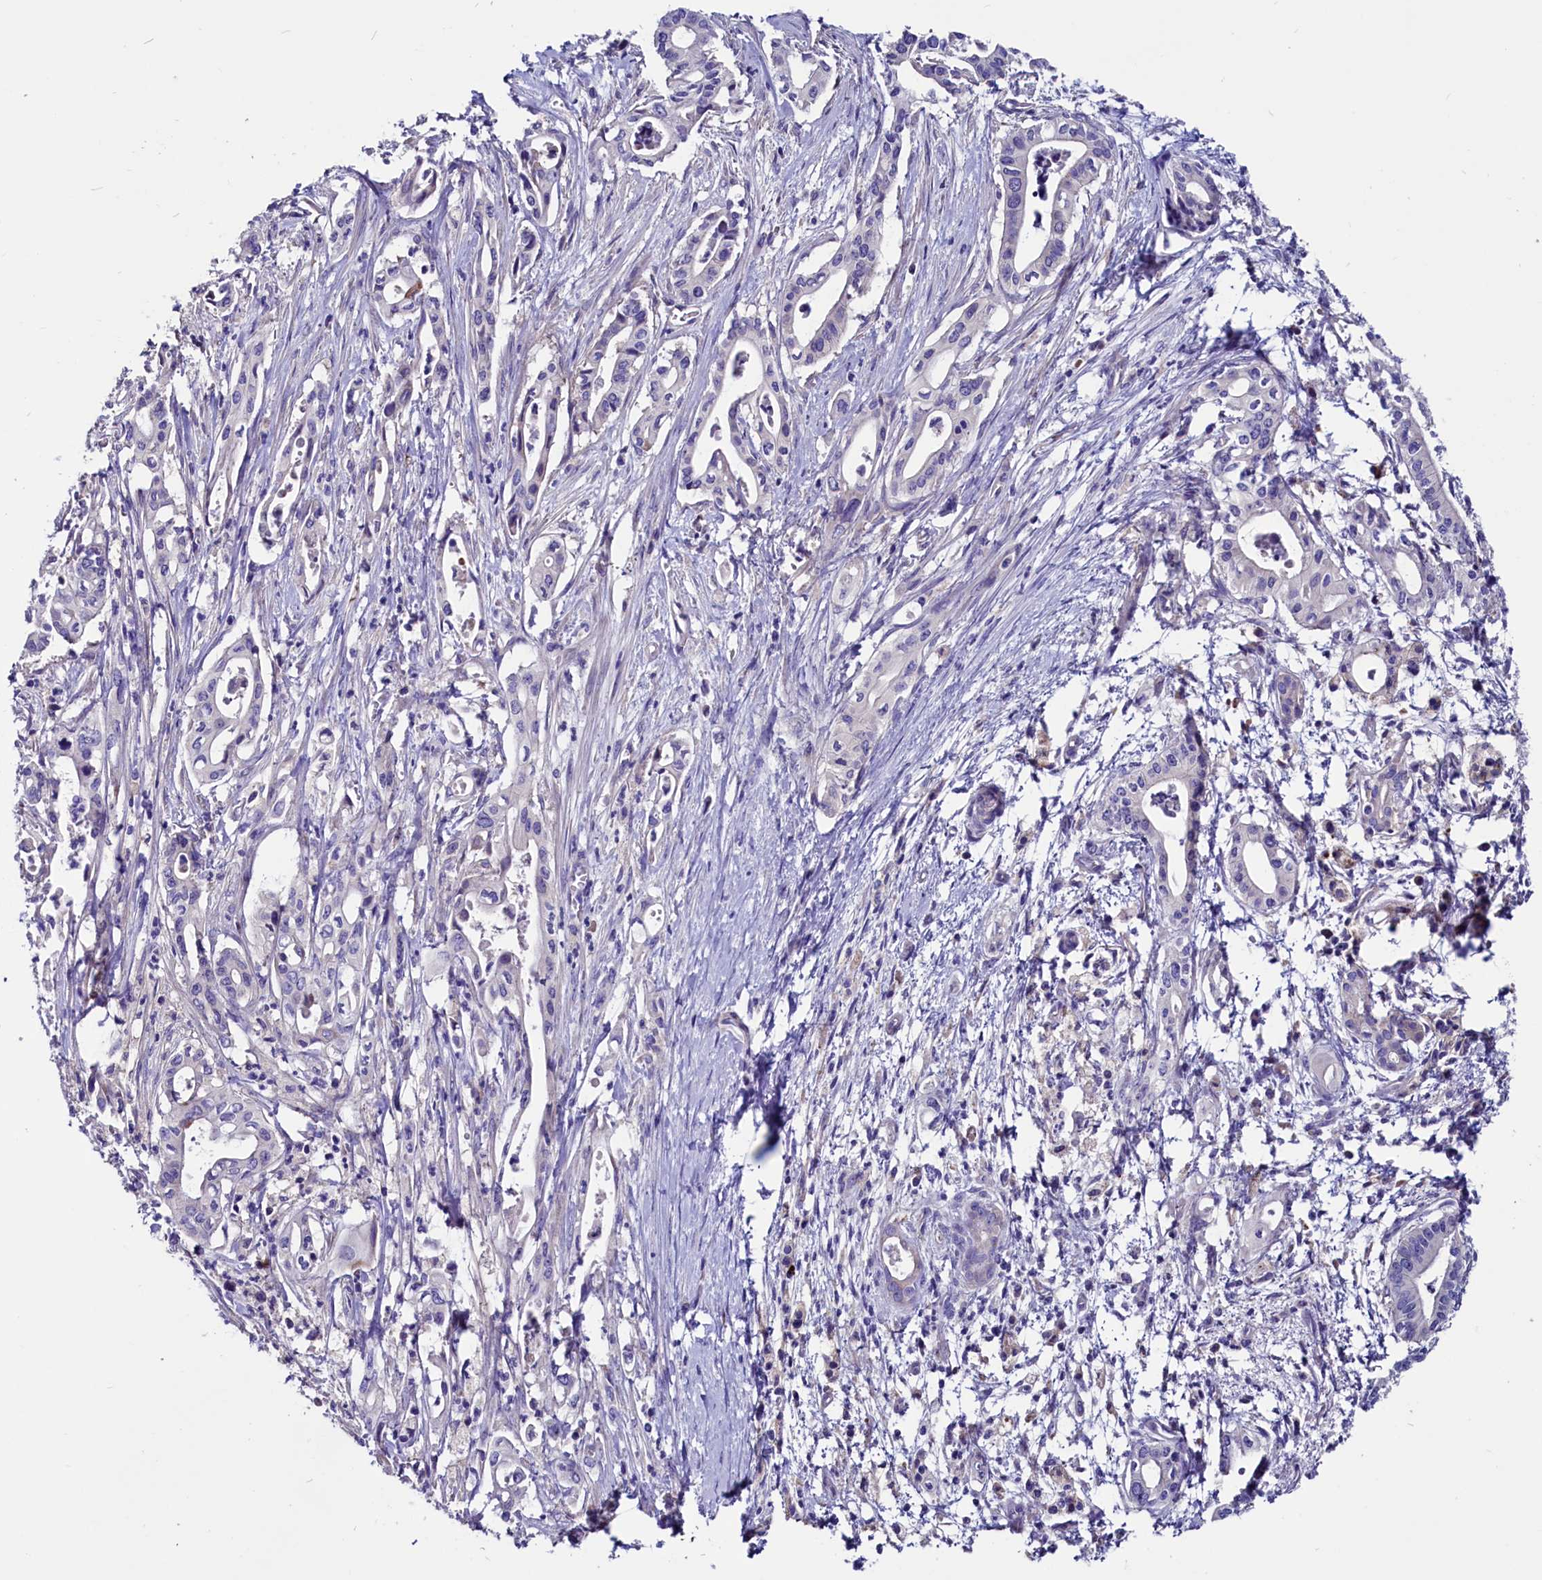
{"staining": {"intensity": "negative", "quantity": "none", "location": "none"}, "tissue": "pancreatic cancer", "cell_type": "Tumor cells", "image_type": "cancer", "snomed": [{"axis": "morphology", "description": "Adenocarcinoma, NOS"}, {"axis": "topography", "description": "Pancreas"}], "caption": "Pancreatic cancer (adenocarcinoma) was stained to show a protein in brown. There is no significant expression in tumor cells.", "gene": "CCBE1", "patient": {"sex": "female", "age": 77}}